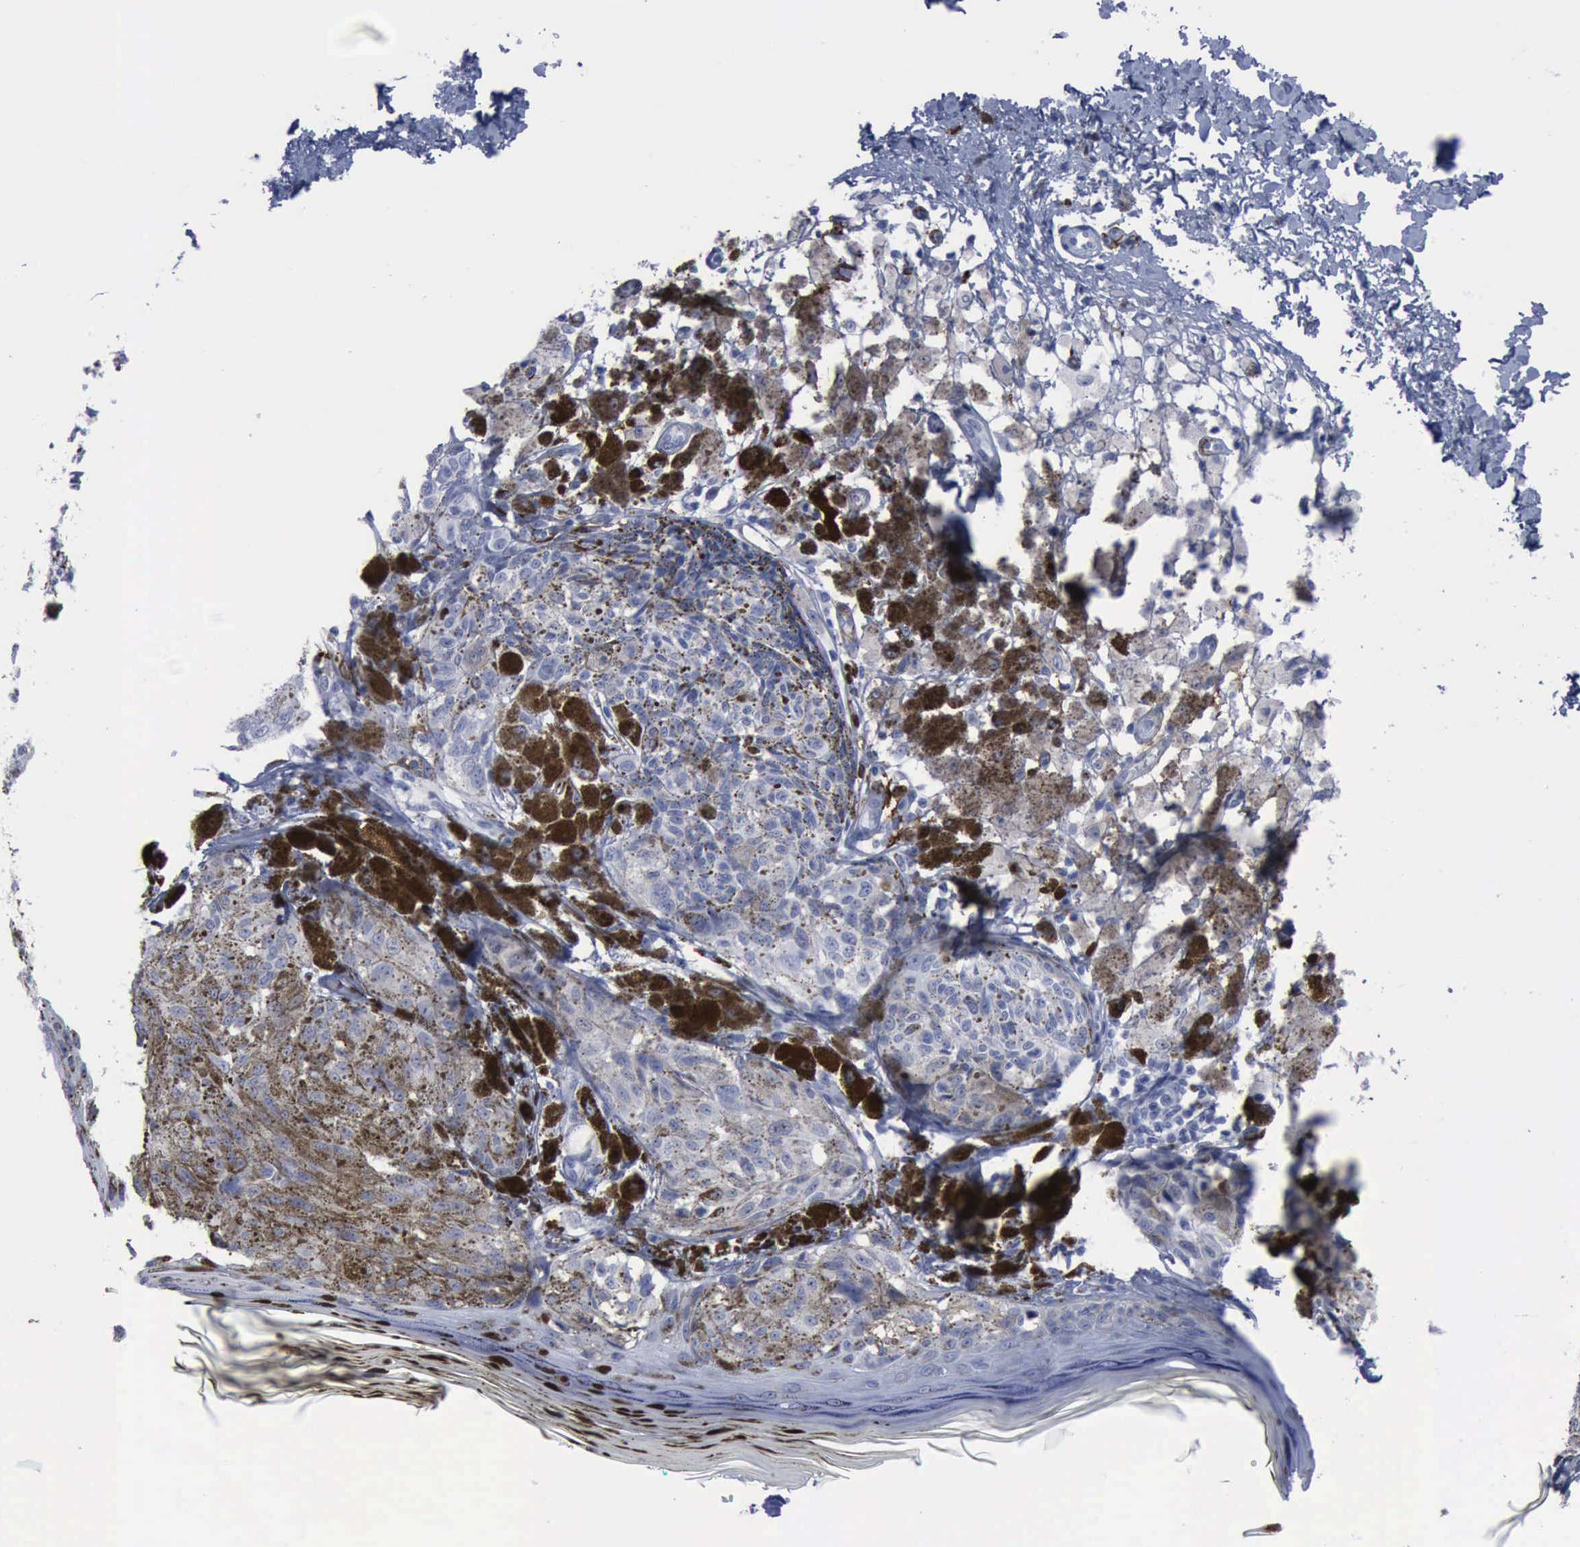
{"staining": {"intensity": "negative", "quantity": "none", "location": "none"}, "tissue": "melanoma", "cell_type": "Tumor cells", "image_type": "cancer", "snomed": [{"axis": "morphology", "description": "Malignant melanoma, NOS"}, {"axis": "topography", "description": "Skin"}], "caption": "Immunohistochemical staining of human malignant melanoma exhibits no significant positivity in tumor cells. Nuclei are stained in blue.", "gene": "NGFR", "patient": {"sex": "male", "age": 45}}